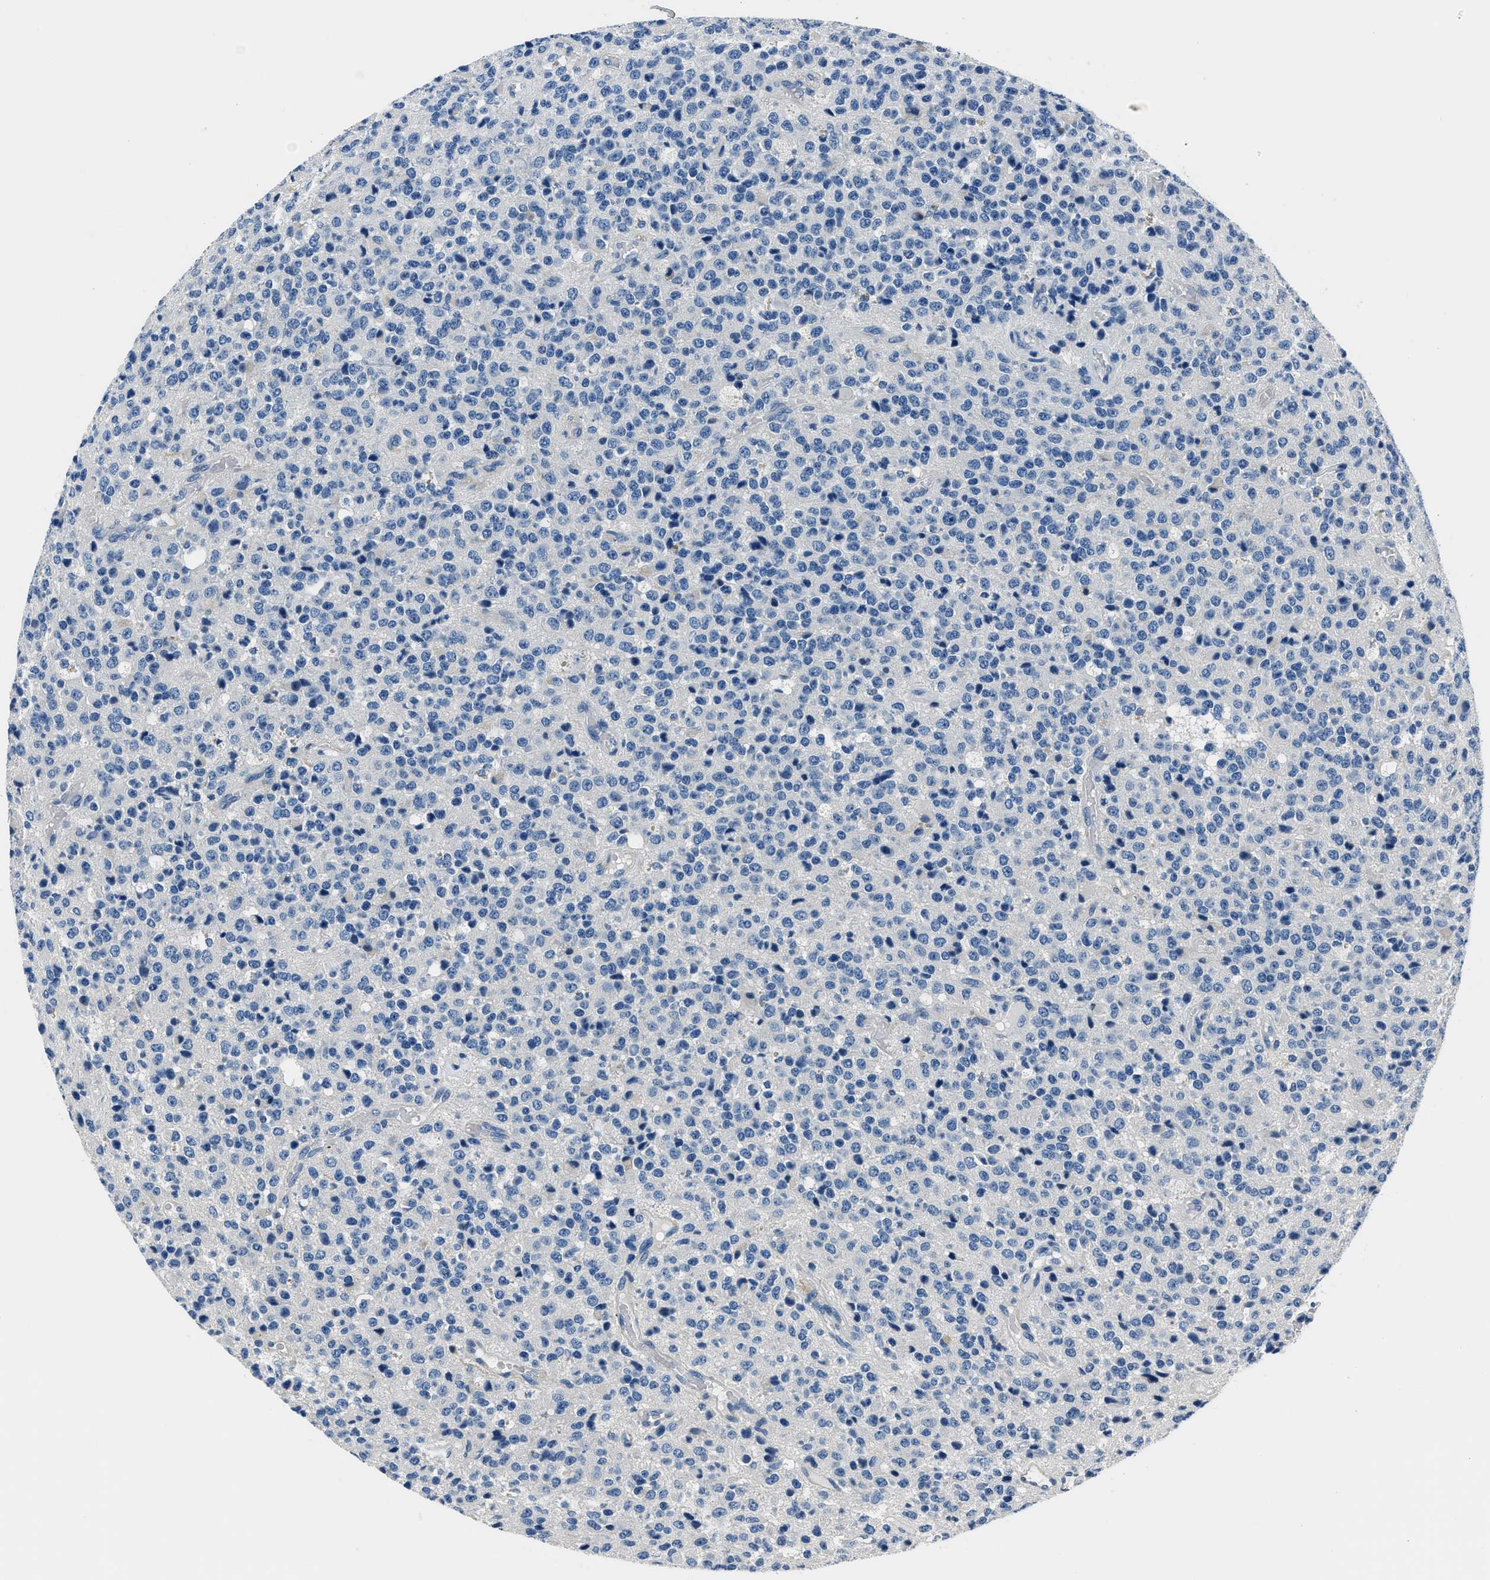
{"staining": {"intensity": "negative", "quantity": "none", "location": "none"}, "tissue": "glioma", "cell_type": "Tumor cells", "image_type": "cancer", "snomed": [{"axis": "morphology", "description": "Glioma, malignant, High grade"}, {"axis": "topography", "description": "pancreas cauda"}], "caption": "Immunohistochemistry image of glioma stained for a protein (brown), which displays no expression in tumor cells.", "gene": "GJA3", "patient": {"sex": "male", "age": 60}}